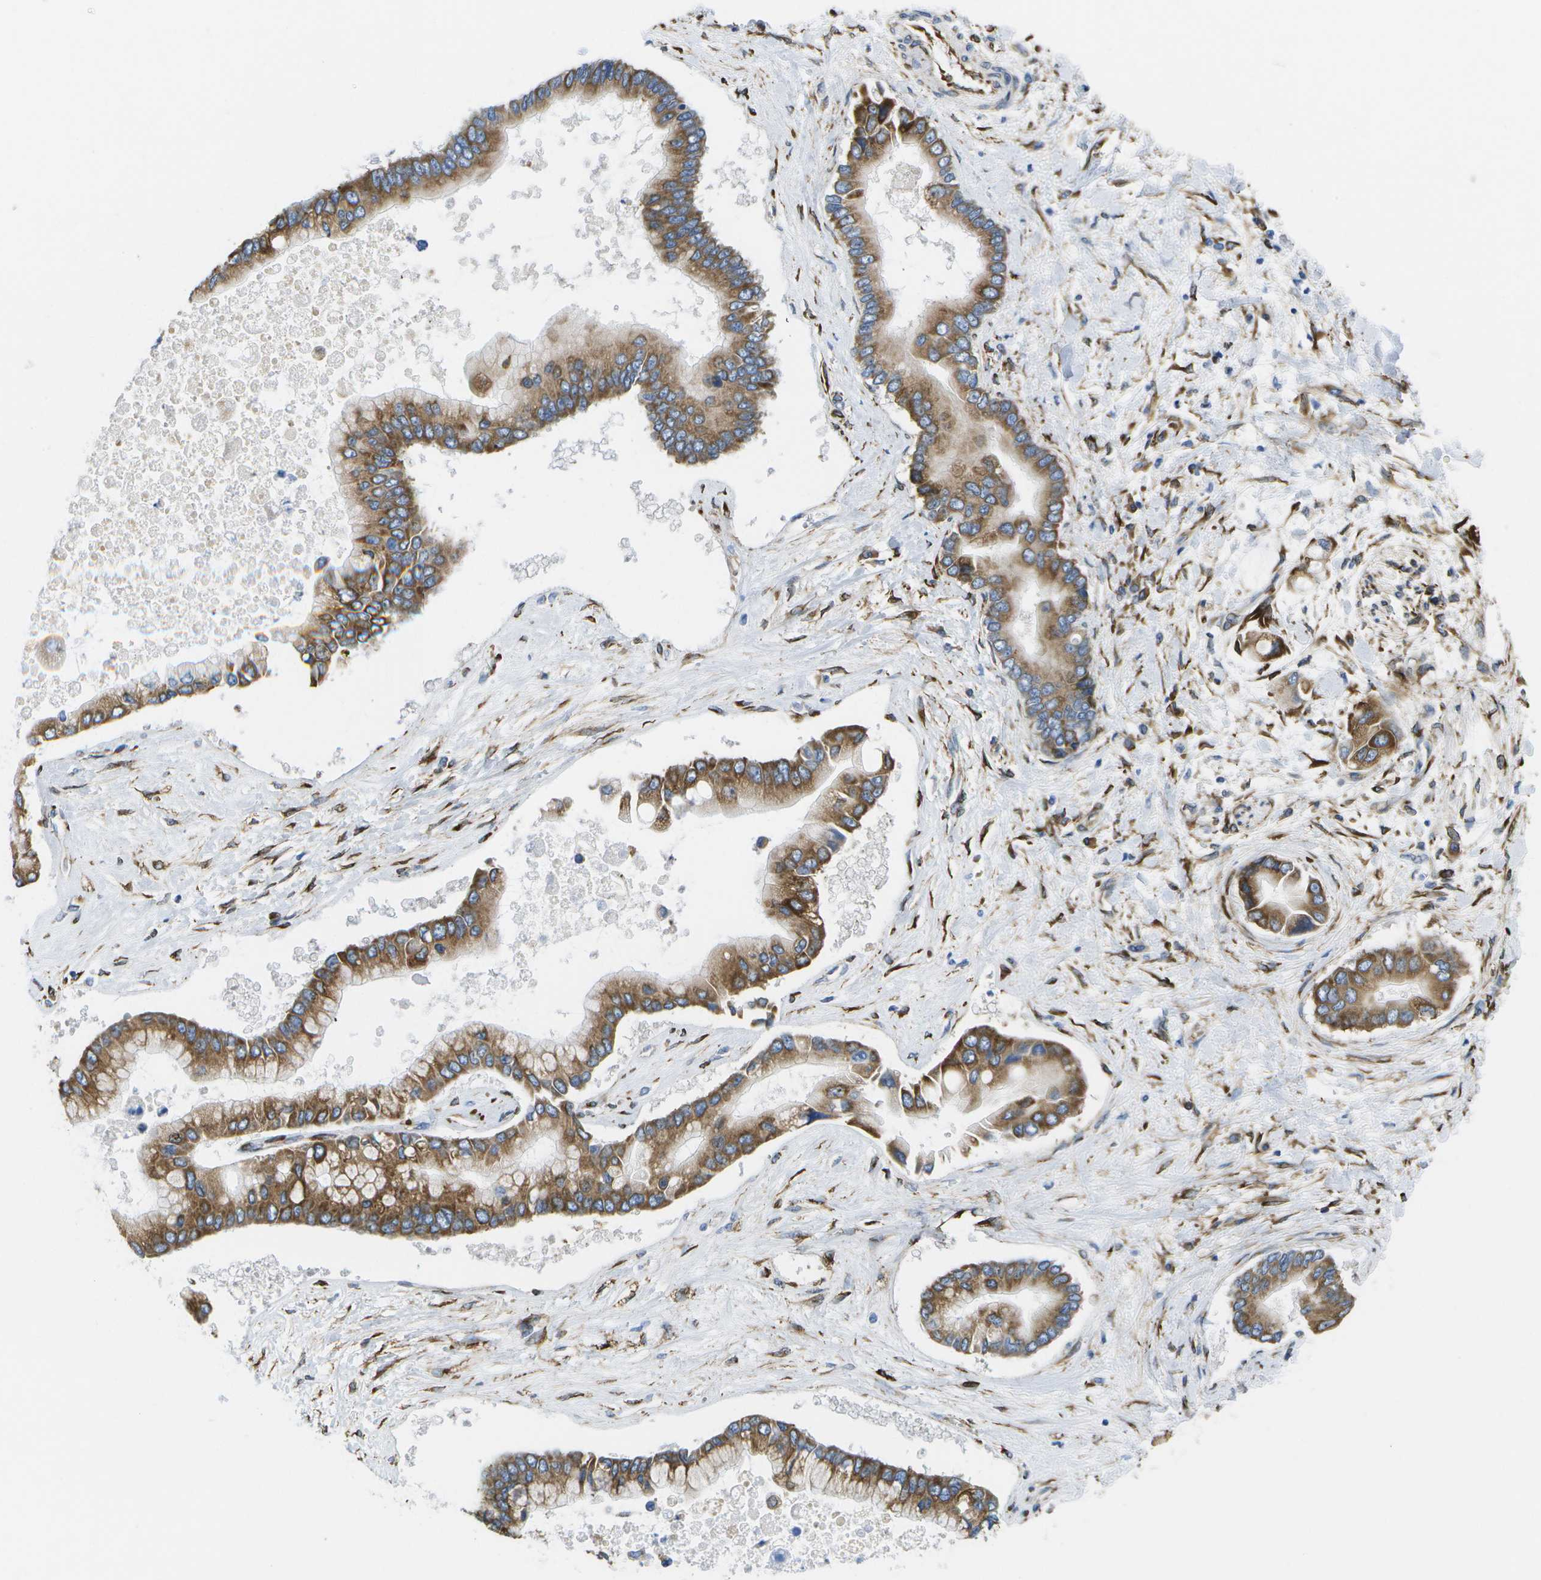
{"staining": {"intensity": "strong", "quantity": ">75%", "location": "cytoplasmic/membranous"}, "tissue": "liver cancer", "cell_type": "Tumor cells", "image_type": "cancer", "snomed": [{"axis": "morphology", "description": "Cholangiocarcinoma"}, {"axis": "topography", "description": "Liver"}], "caption": "Immunohistochemical staining of cholangiocarcinoma (liver) shows strong cytoplasmic/membranous protein positivity in about >75% of tumor cells.", "gene": "ZDHHC17", "patient": {"sex": "male", "age": 50}}